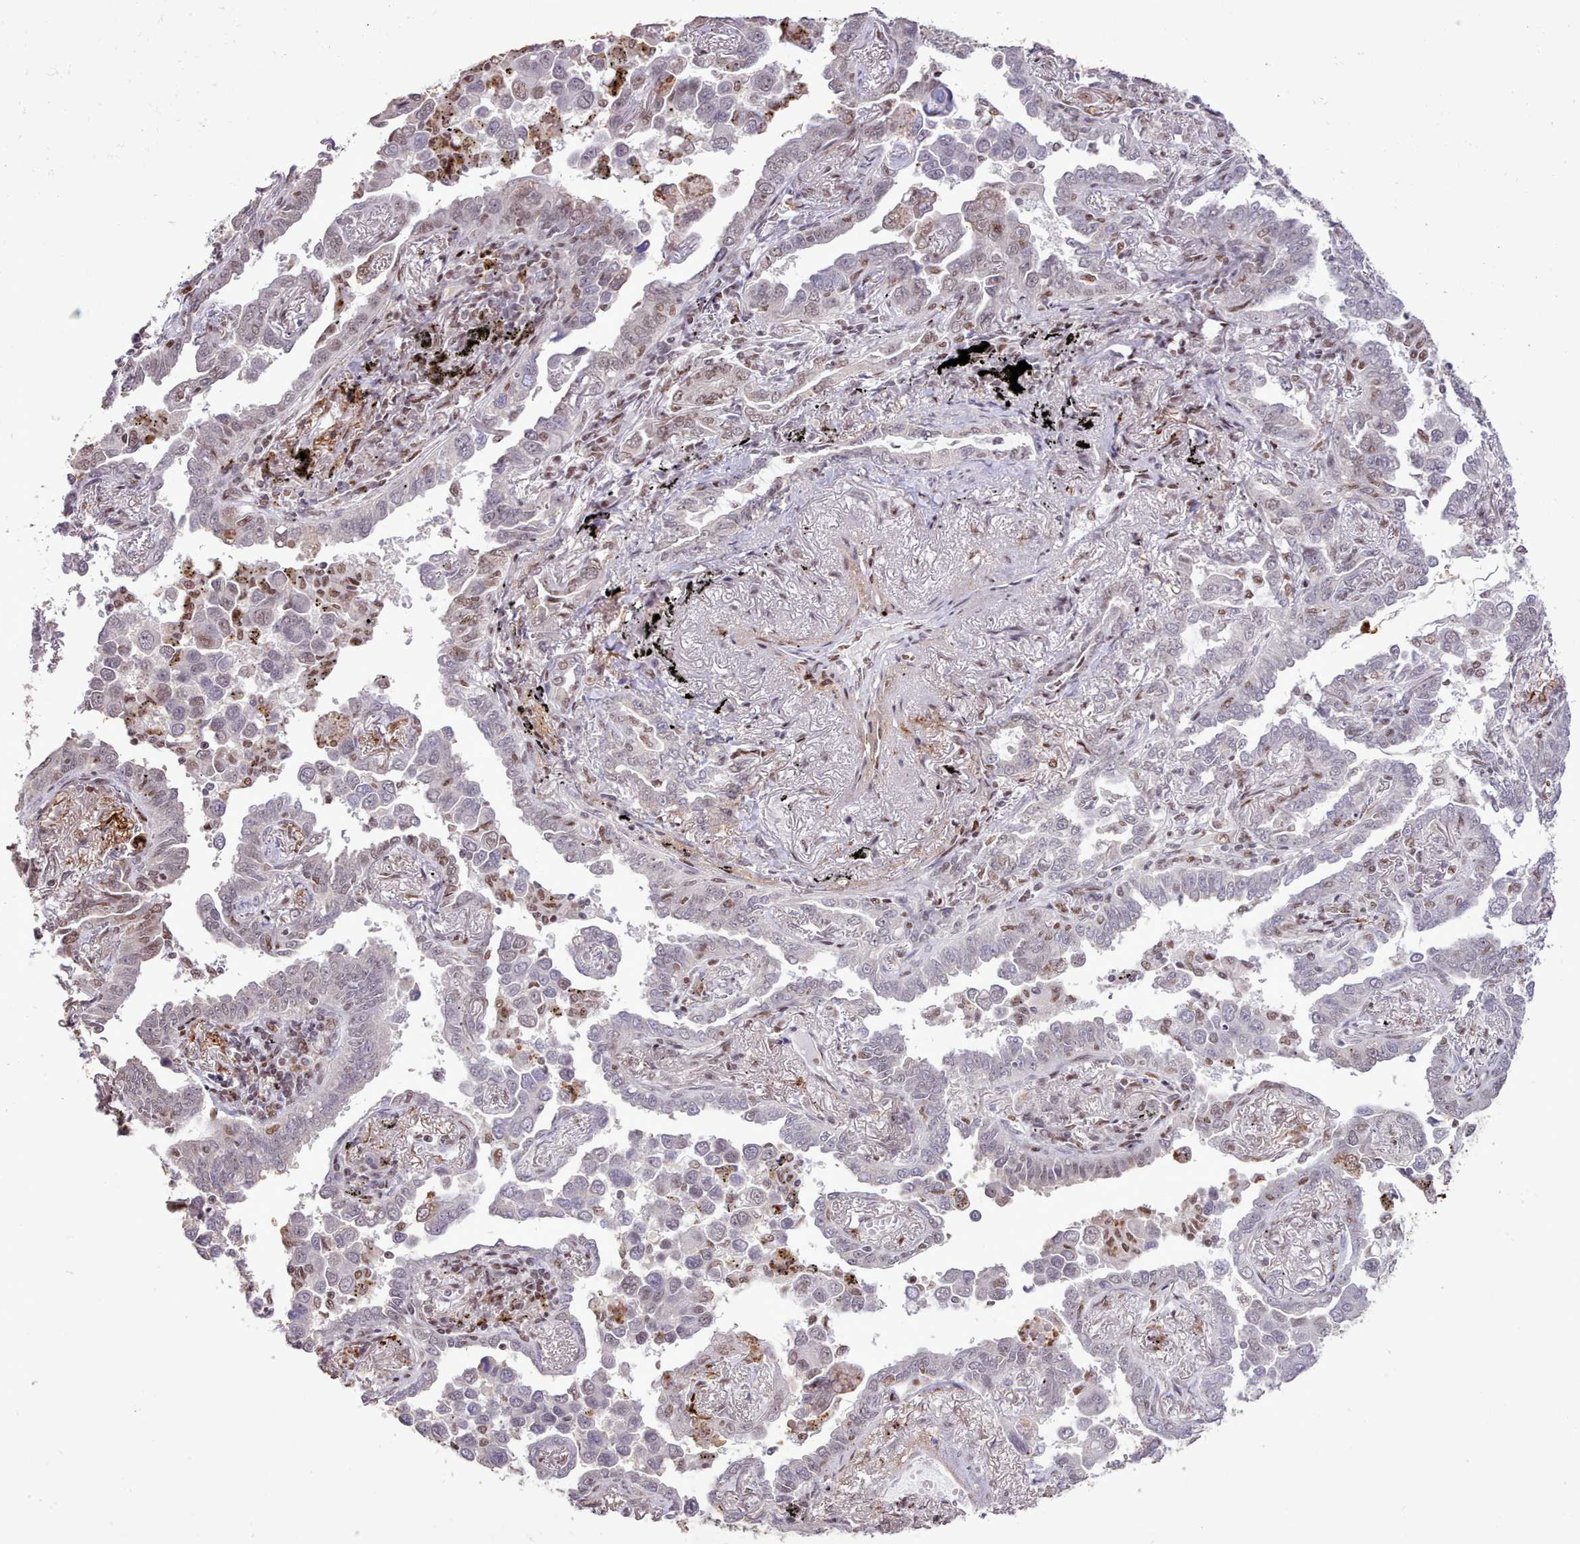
{"staining": {"intensity": "moderate", "quantity": "25%-75%", "location": "nuclear"}, "tissue": "lung cancer", "cell_type": "Tumor cells", "image_type": "cancer", "snomed": [{"axis": "morphology", "description": "Adenocarcinoma, NOS"}, {"axis": "topography", "description": "Lung"}], "caption": "A brown stain labels moderate nuclear staining of a protein in human lung cancer tumor cells.", "gene": "TAF15", "patient": {"sex": "male", "age": 67}}